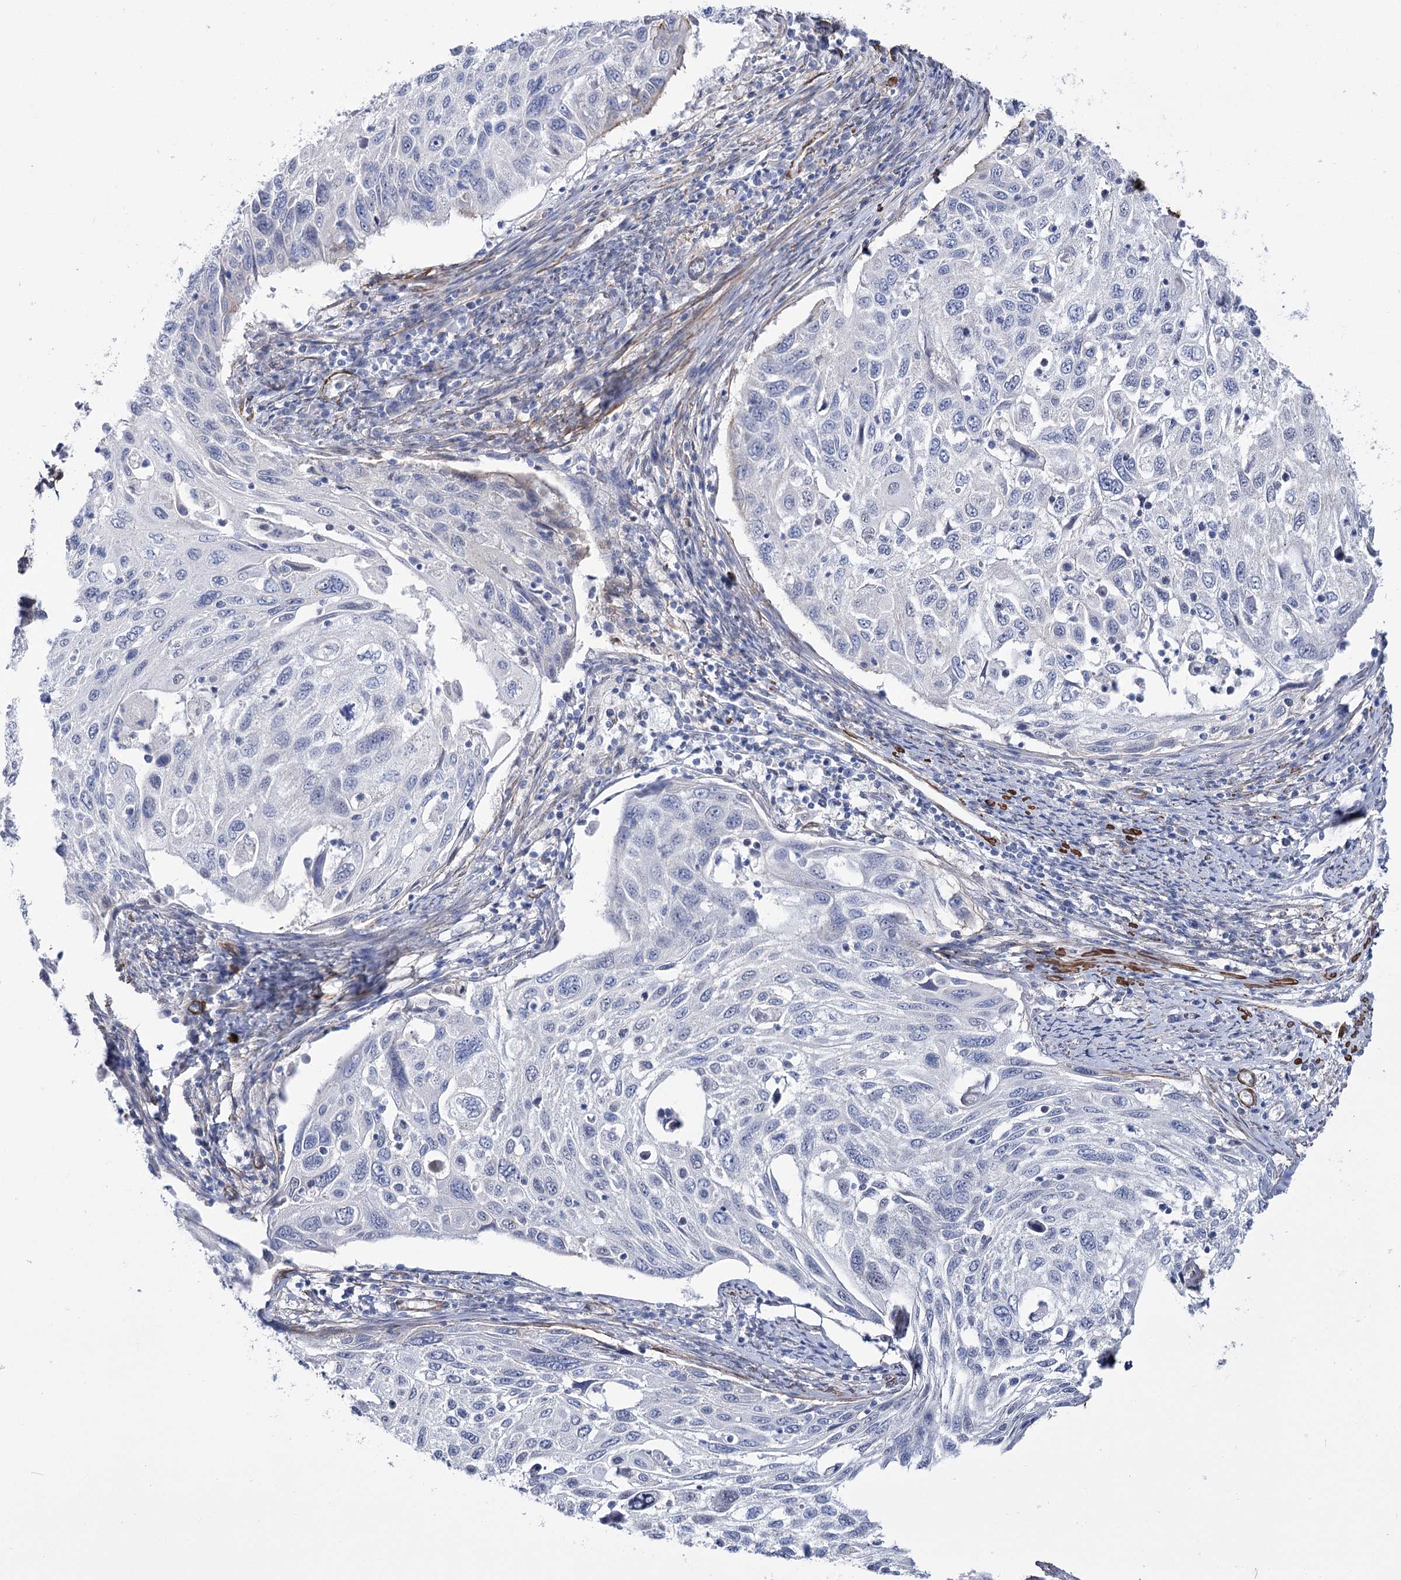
{"staining": {"intensity": "negative", "quantity": "none", "location": "none"}, "tissue": "cervical cancer", "cell_type": "Tumor cells", "image_type": "cancer", "snomed": [{"axis": "morphology", "description": "Squamous cell carcinoma, NOS"}, {"axis": "topography", "description": "Cervix"}], "caption": "This is a image of immunohistochemistry (IHC) staining of cervical squamous cell carcinoma, which shows no positivity in tumor cells.", "gene": "WASHC3", "patient": {"sex": "female", "age": 70}}